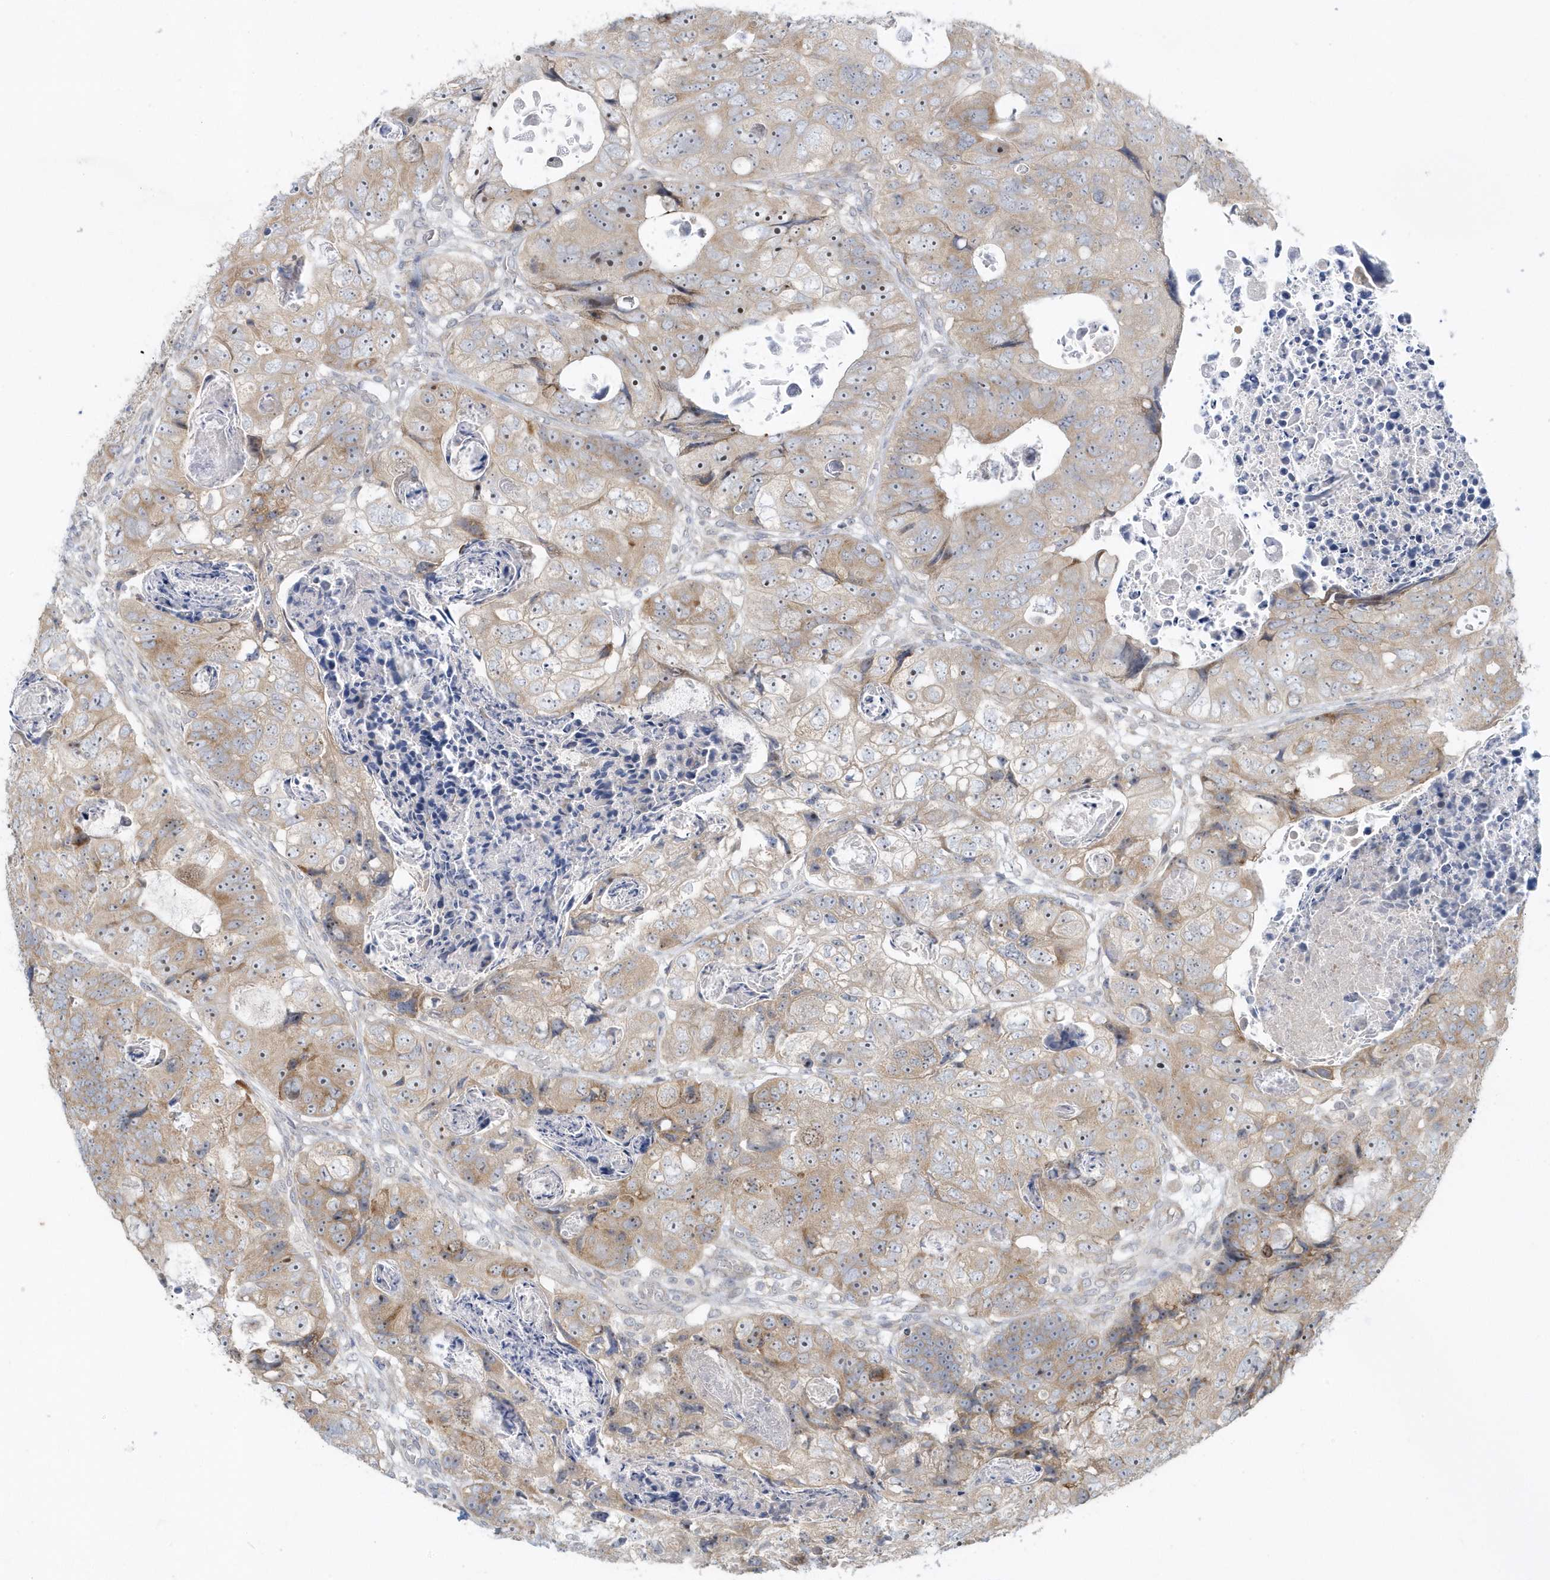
{"staining": {"intensity": "moderate", "quantity": ">75%", "location": "cytoplasmic/membranous,nuclear"}, "tissue": "colorectal cancer", "cell_type": "Tumor cells", "image_type": "cancer", "snomed": [{"axis": "morphology", "description": "Adenocarcinoma, NOS"}, {"axis": "topography", "description": "Rectum"}], "caption": "Adenocarcinoma (colorectal) stained for a protein shows moderate cytoplasmic/membranous and nuclear positivity in tumor cells.", "gene": "SCN3A", "patient": {"sex": "male", "age": 59}}